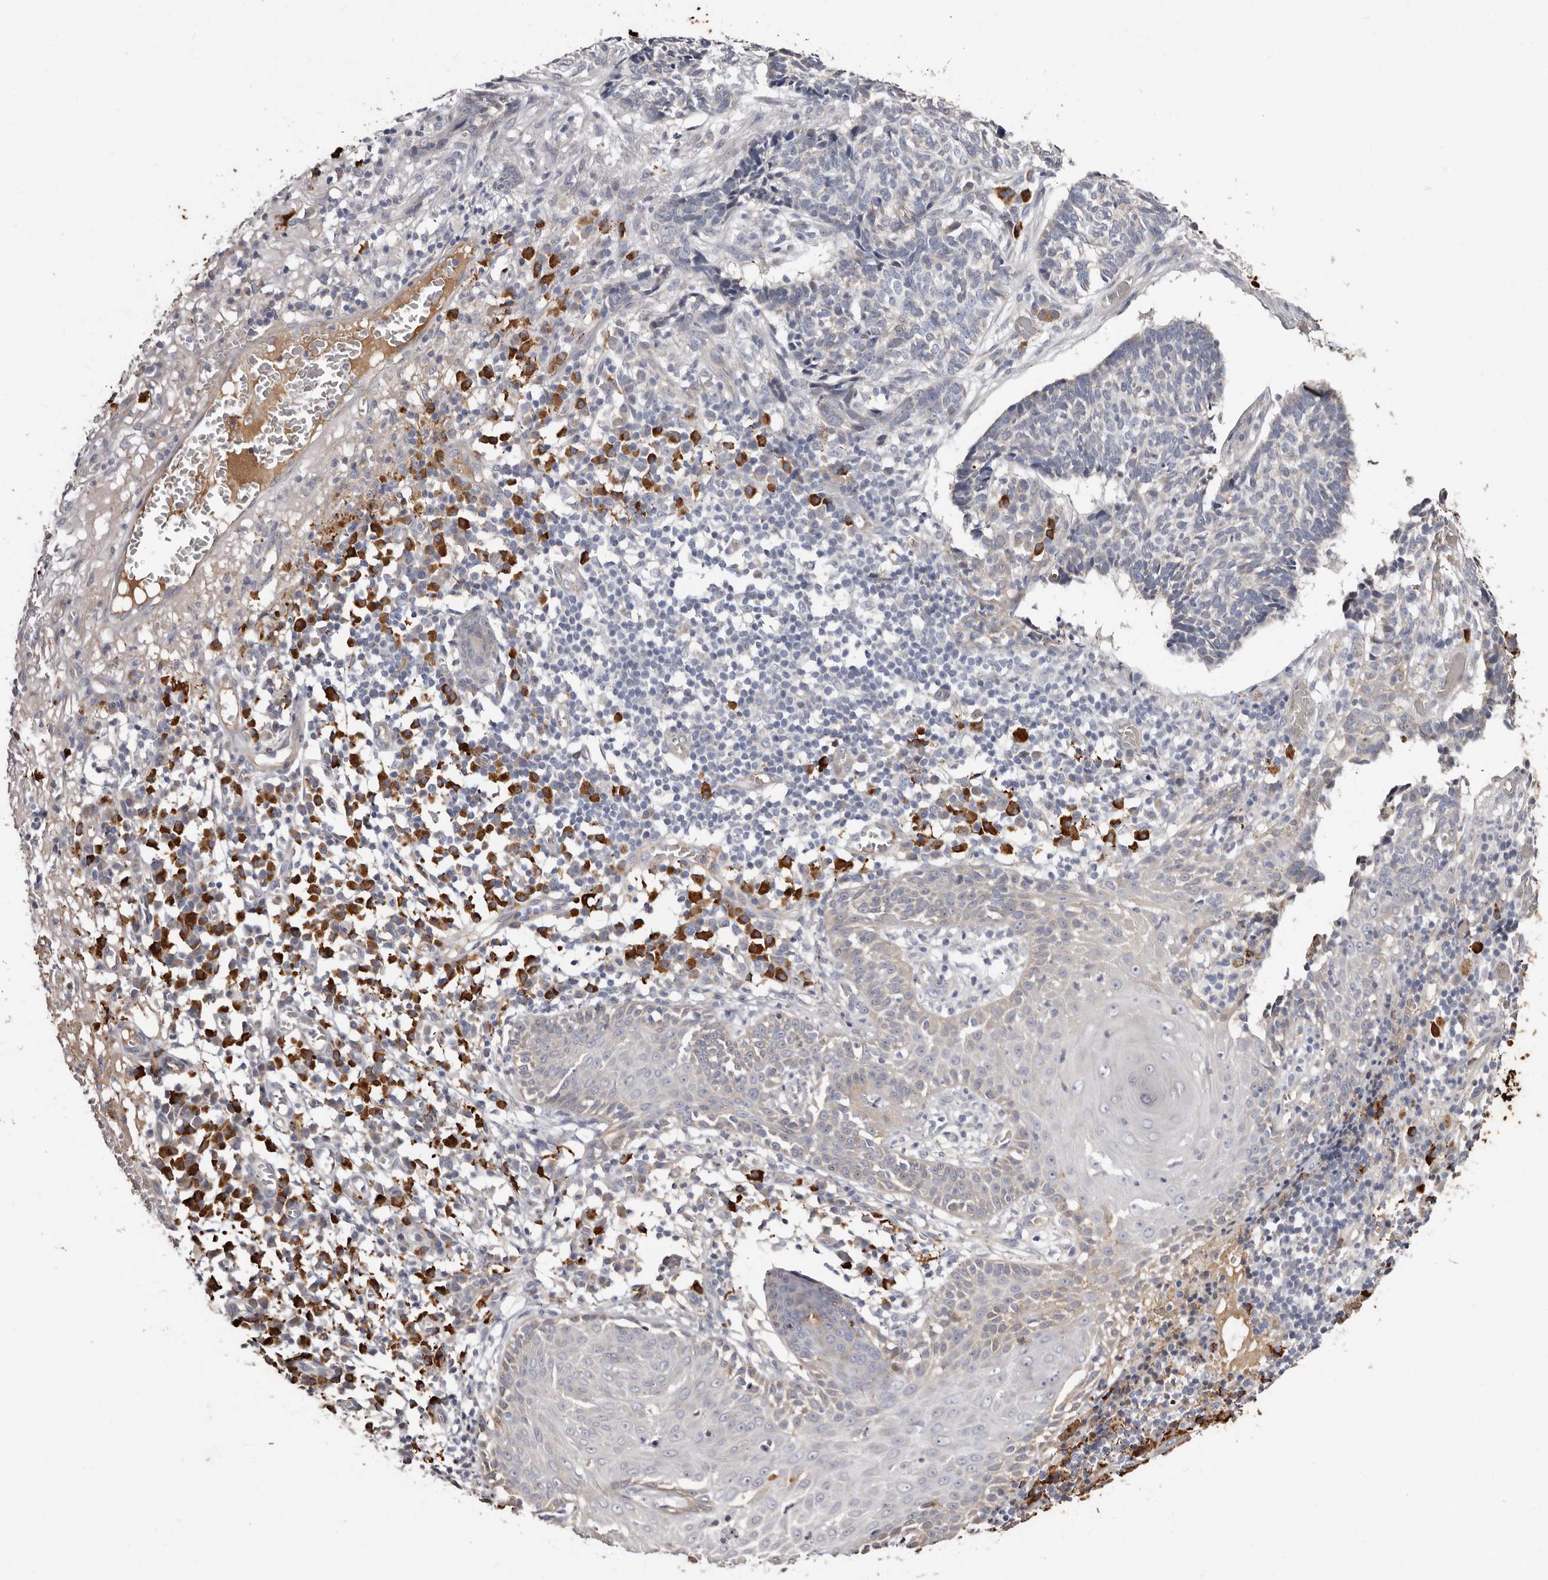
{"staining": {"intensity": "negative", "quantity": "none", "location": "none"}, "tissue": "skin cancer", "cell_type": "Tumor cells", "image_type": "cancer", "snomed": [{"axis": "morphology", "description": "Basal cell carcinoma"}, {"axis": "topography", "description": "Skin"}], "caption": "Tumor cells are negative for protein expression in human skin cancer. (Brightfield microscopy of DAB (3,3'-diaminobenzidine) immunohistochemistry at high magnification).", "gene": "SPTA1", "patient": {"sex": "male", "age": 85}}